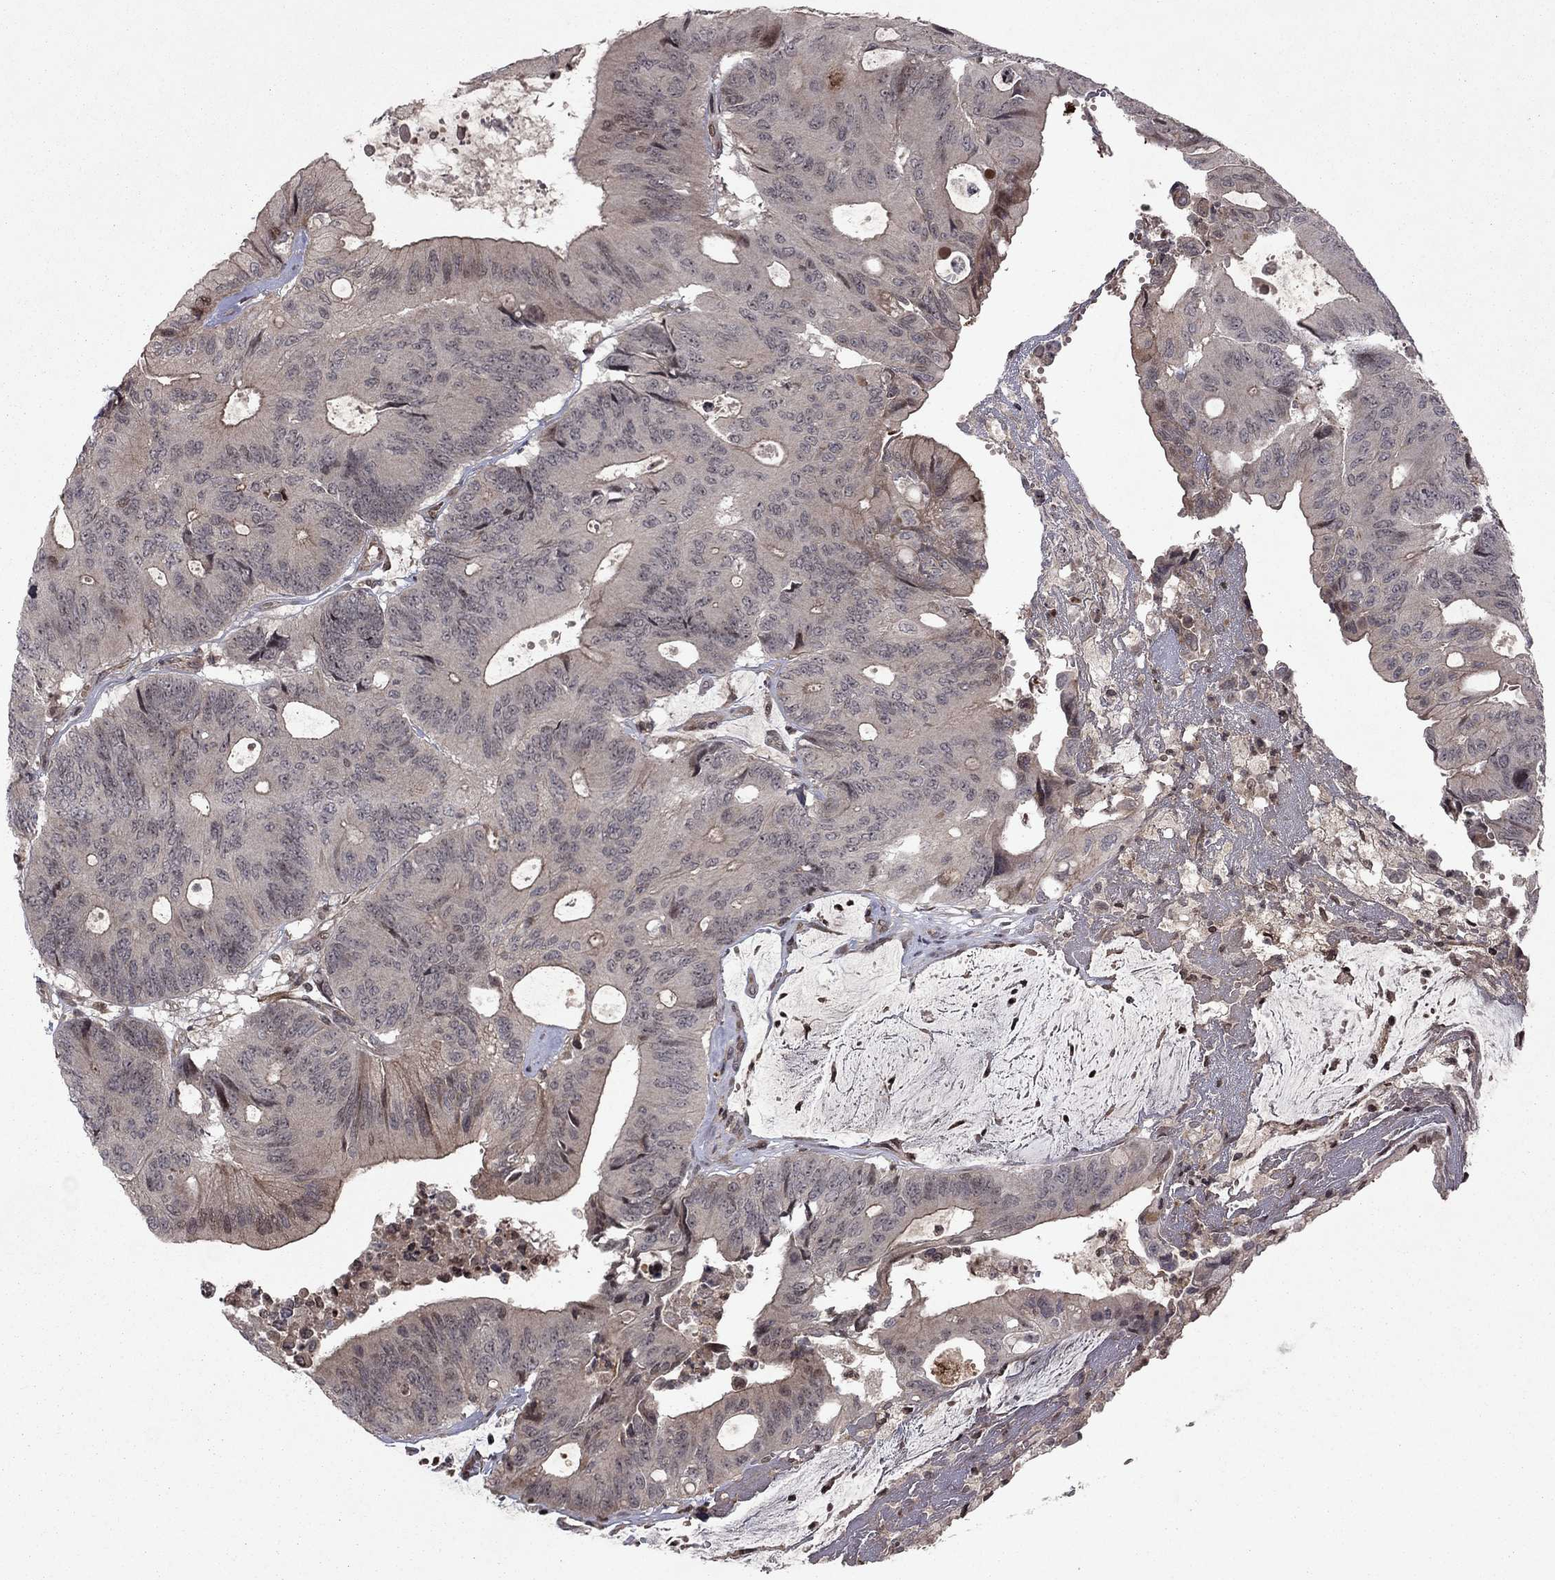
{"staining": {"intensity": "negative", "quantity": "none", "location": "none"}, "tissue": "colorectal cancer", "cell_type": "Tumor cells", "image_type": "cancer", "snomed": [{"axis": "morphology", "description": "Normal tissue, NOS"}, {"axis": "morphology", "description": "Adenocarcinoma, NOS"}, {"axis": "topography", "description": "Colon"}], "caption": "Human colorectal cancer stained for a protein using IHC exhibits no positivity in tumor cells.", "gene": "SORBS1", "patient": {"sex": "male", "age": 65}}